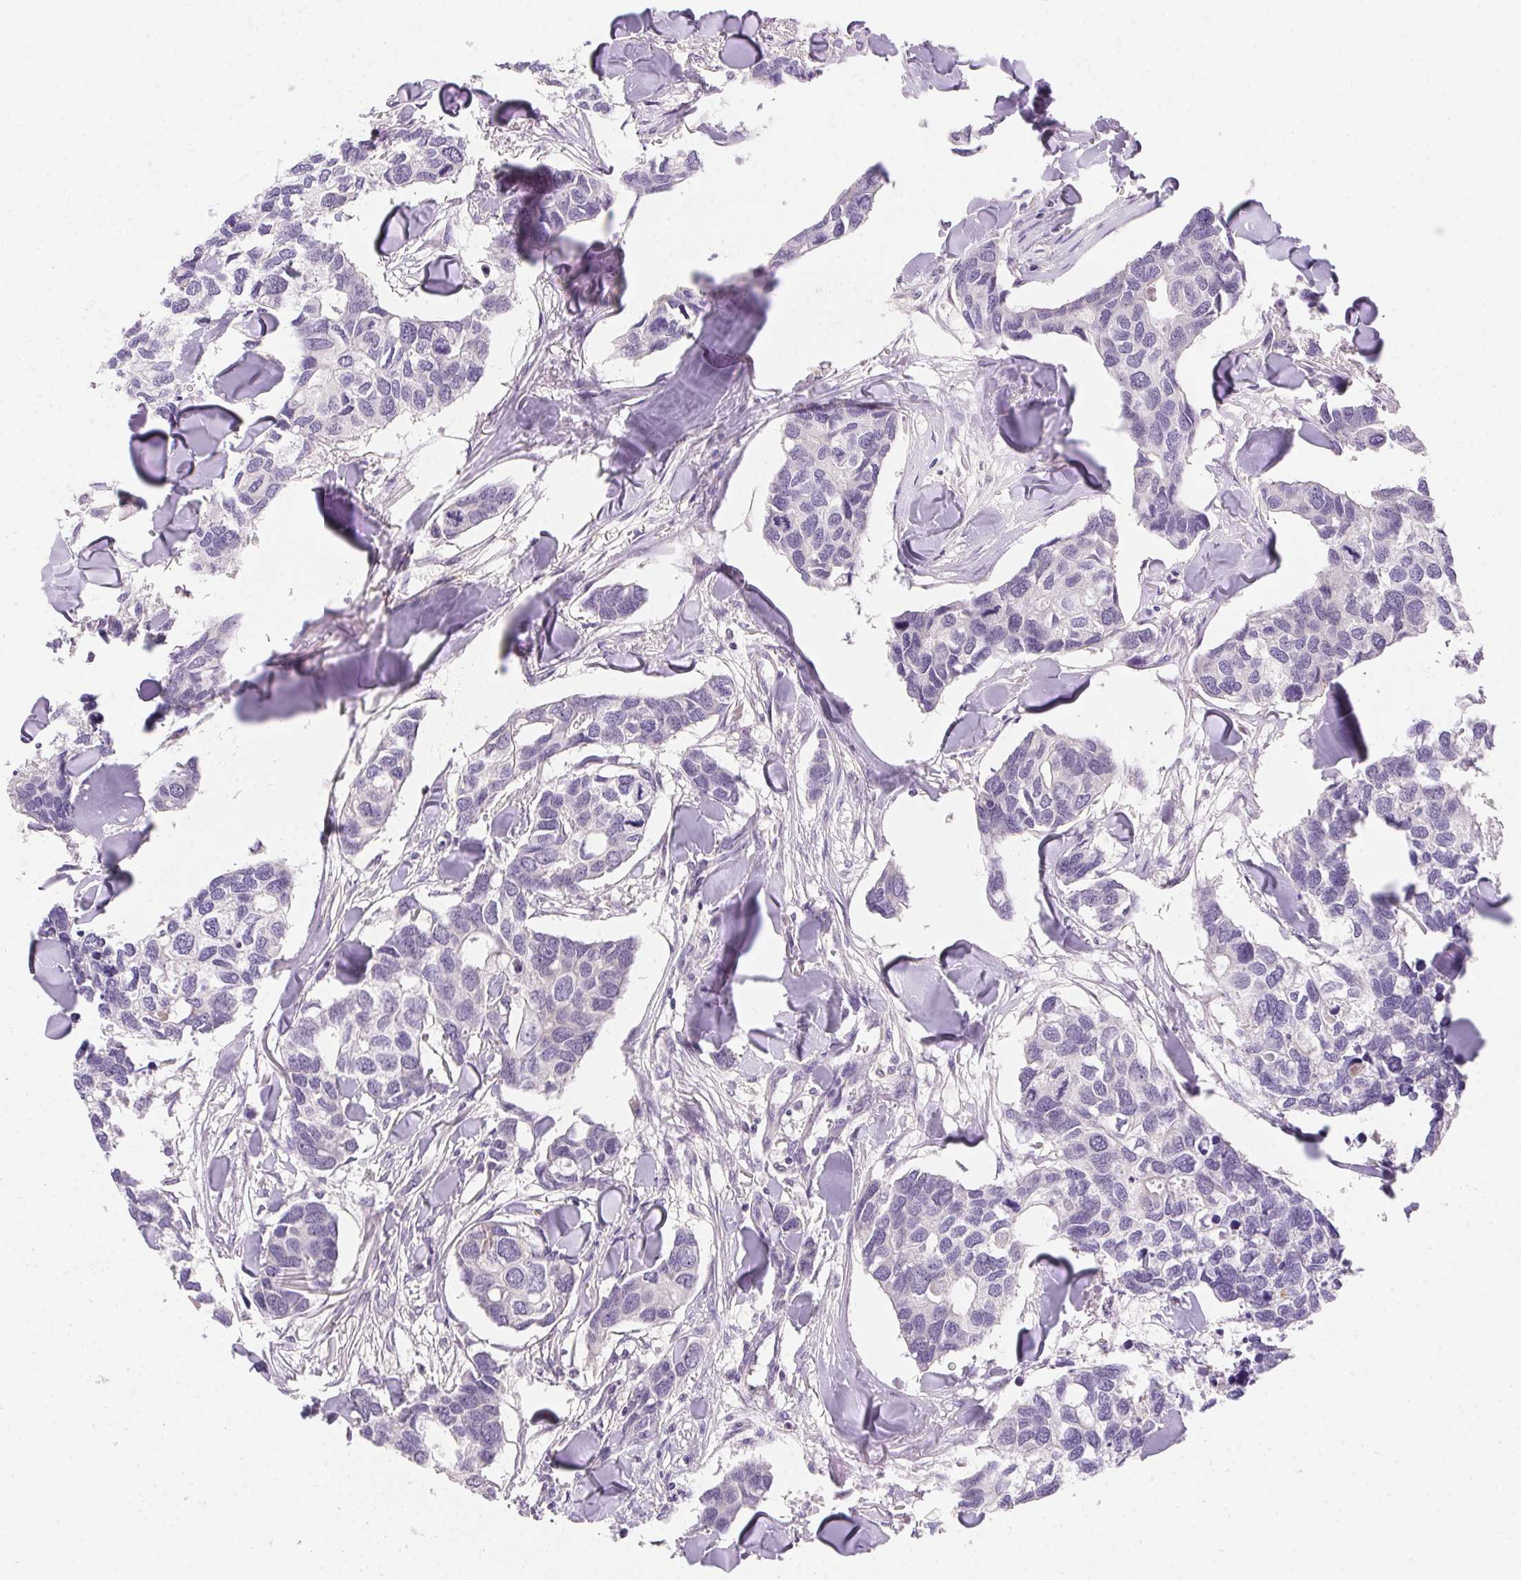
{"staining": {"intensity": "negative", "quantity": "none", "location": "none"}, "tissue": "breast cancer", "cell_type": "Tumor cells", "image_type": "cancer", "snomed": [{"axis": "morphology", "description": "Duct carcinoma"}, {"axis": "topography", "description": "Breast"}], "caption": "A micrograph of breast cancer (intraductal carcinoma) stained for a protein displays no brown staining in tumor cells. The staining was performed using DAB (3,3'-diaminobenzidine) to visualize the protein expression in brown, while the nuclei were stained in blue with hematoxylin (Magnification: 20x).", "gene": "PRKAA1", "patient": {"sex": "female", "age": 83}}